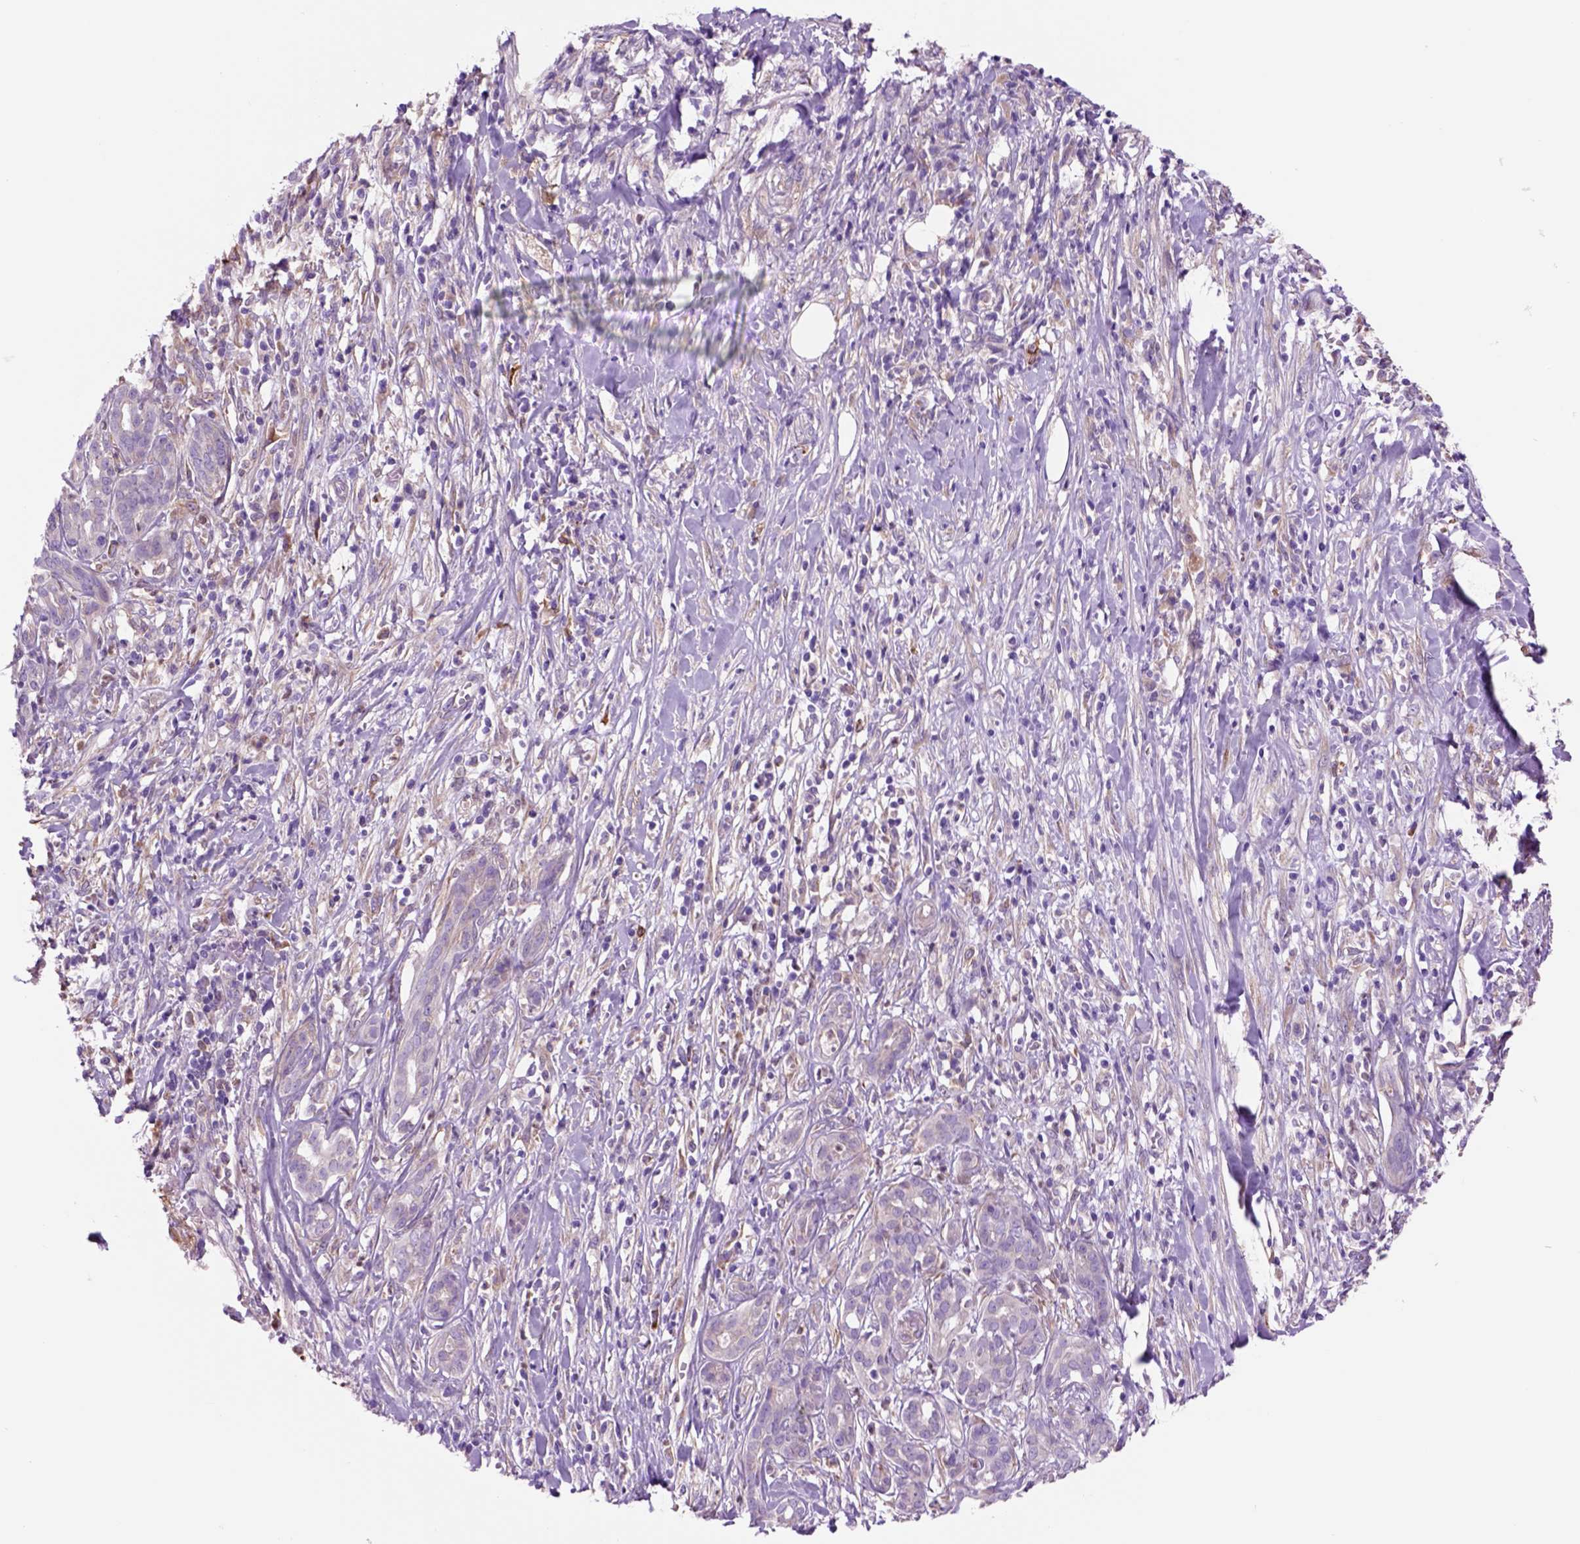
{"staining": {"intensity": "negative", "quantity": "none", "location": "none"}, "tissue": "pancreatic cancer", "cell_type": "Tumor cells", "image_type": "cancer", "snomed": [{"axis": "morphology", "description": "Adenocarcinoma, NOS"}, {"axis": "topography", "description": "Pancreas"}], "caption": "Tumor cells show no significant protein positivity in pancreatic cancer (adenocarcinoma). Nuclei are stained in blue.", "gene": "PIAS3", "patient": {"sex": "male", "age": 61}}